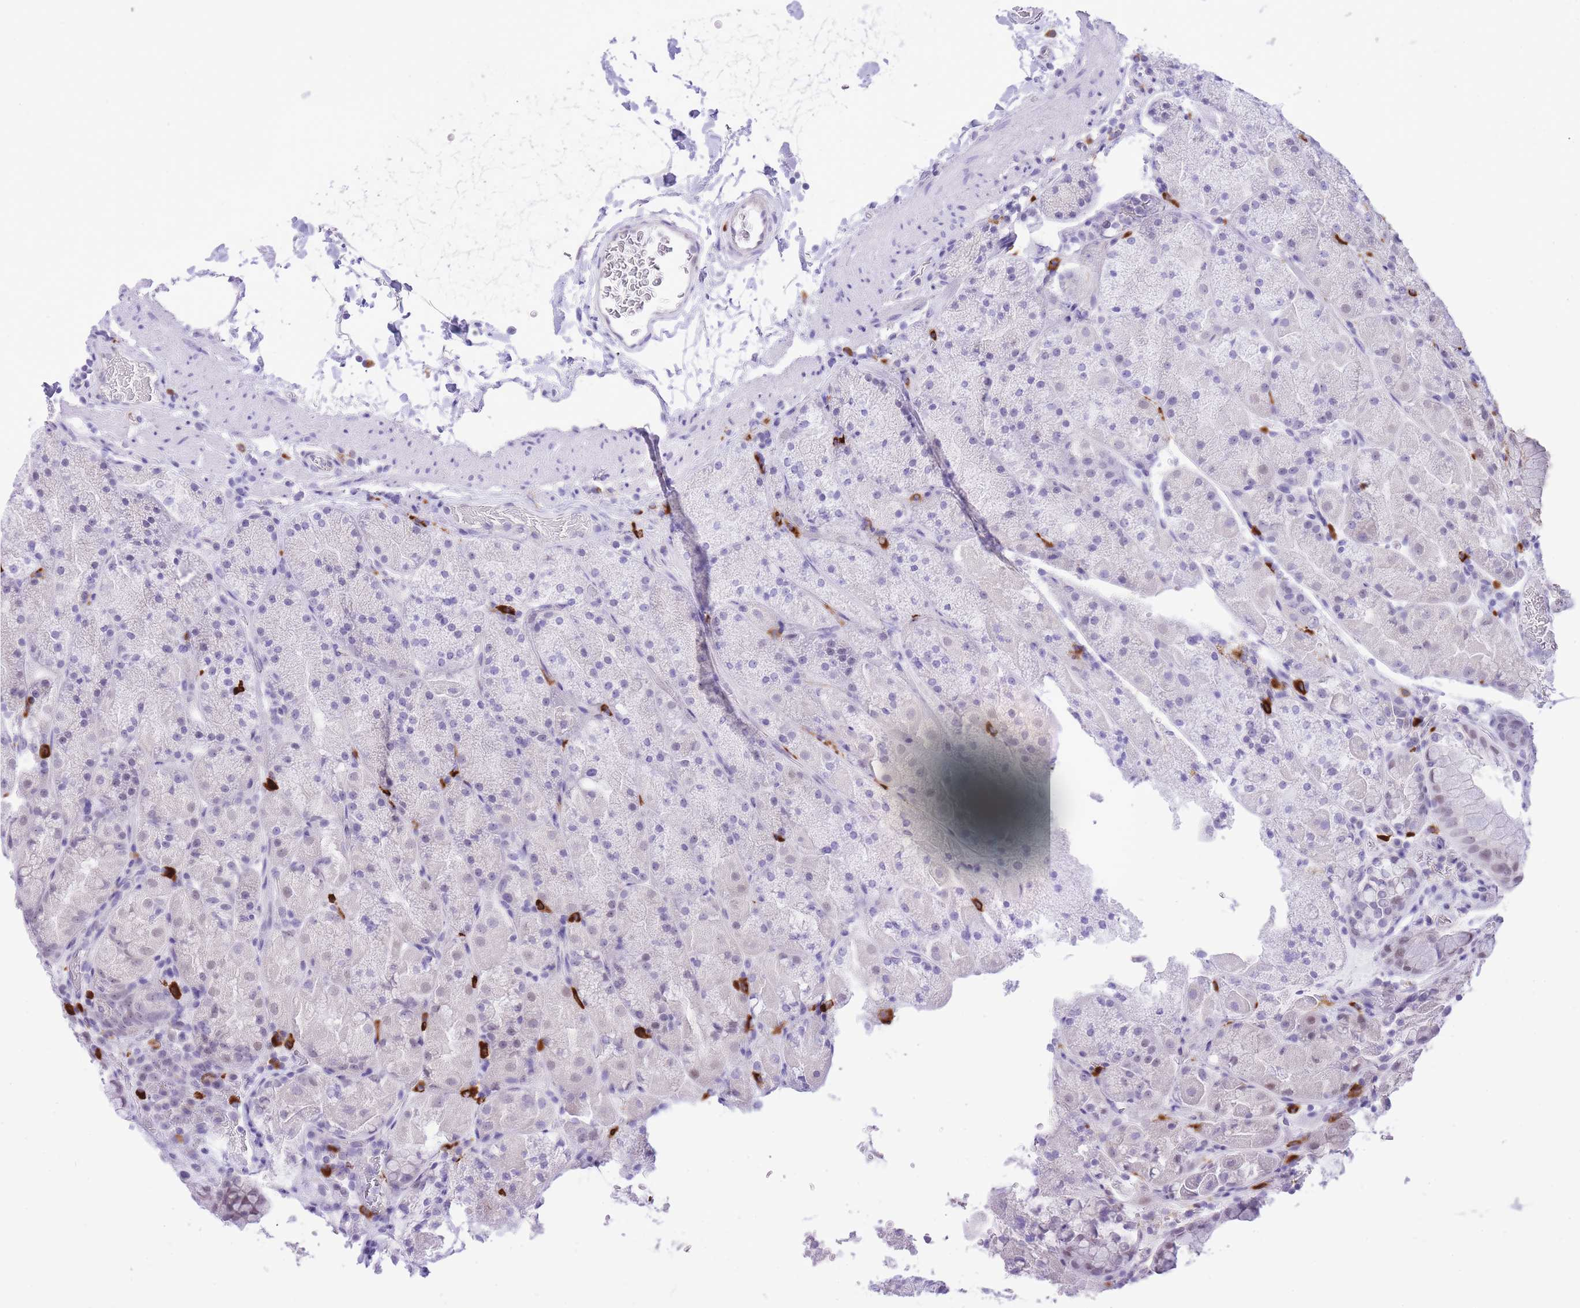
{"staining": {"intensity": "negative", "quantity": "none", "location": "none"}, "tissue": "stomach", "cell_type": "Glandular cells", "image_type": "normal", "snomed": [{"axis": "morphology", "description": "Normal tissue, NOS"}, {"axis": "topography", "description": "Stomach, upper"}, {"axis": "topography", "description": "Stomach, lower"}], "caption": "Immunohistochemistry micrograph of unremarkable stomach stained for a protein (brown), which demonstrates no positivity in glandular cells.", "gene": "MEIOSIN", "patient": {"sex": "male", "age": 67}}